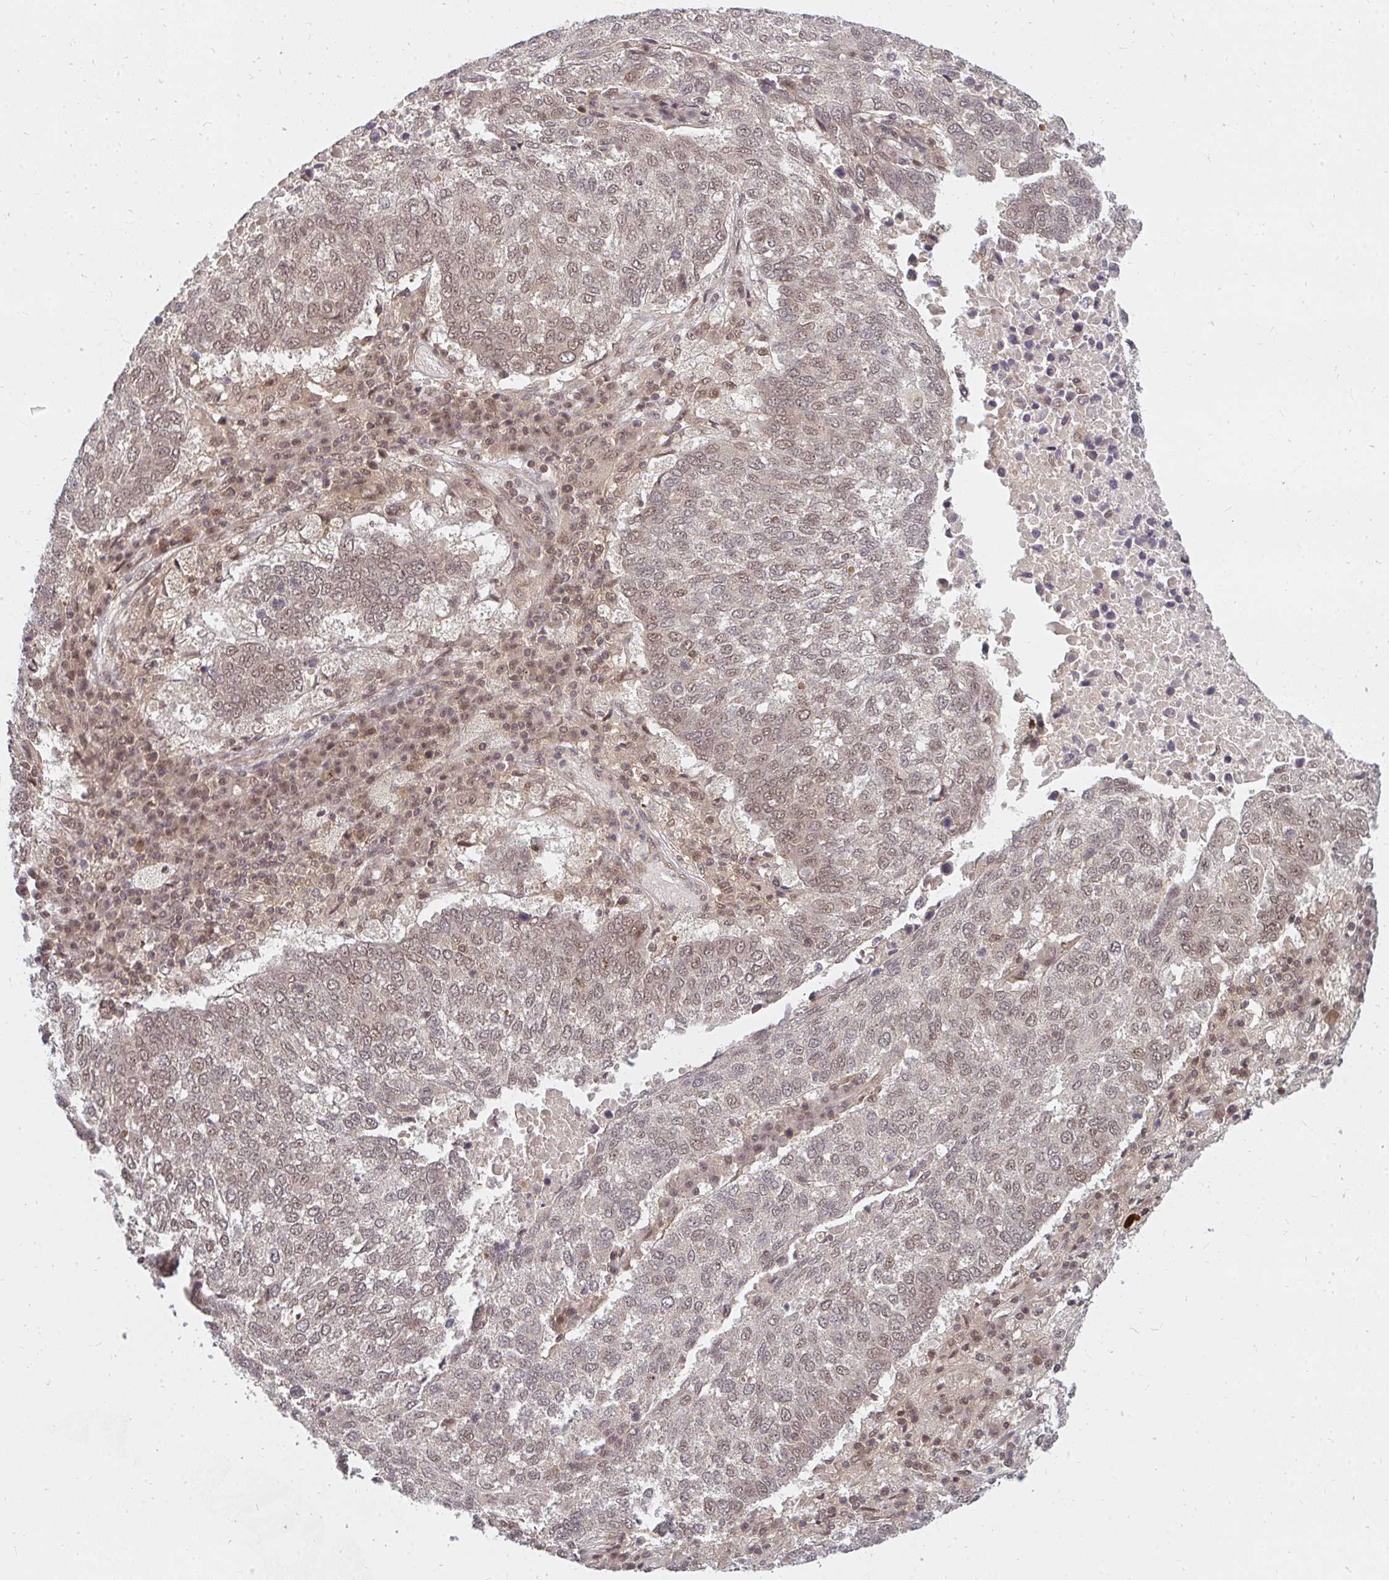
{"staining": {"intensity": "weak", "quantity": "25%-75%", "location": "nuclear"}, "tissue": "lung cancer", "cell_type": "Tumor cells", "image_type": "cancer", "snomed": [{"axis": "morphology", "description": "Squamous cell carcinoma, NOS"}, {"axis": "topography", "description": "Lung"}], "caption": "Immunohistochemical staining of human lung squamous cell carcinoma reveals low levels of weak nuclear protein staining in approximately 25%-75% of tumor cells.", "gene": "GTF3C6", "patient": {"sex": "male", "age": 73}}